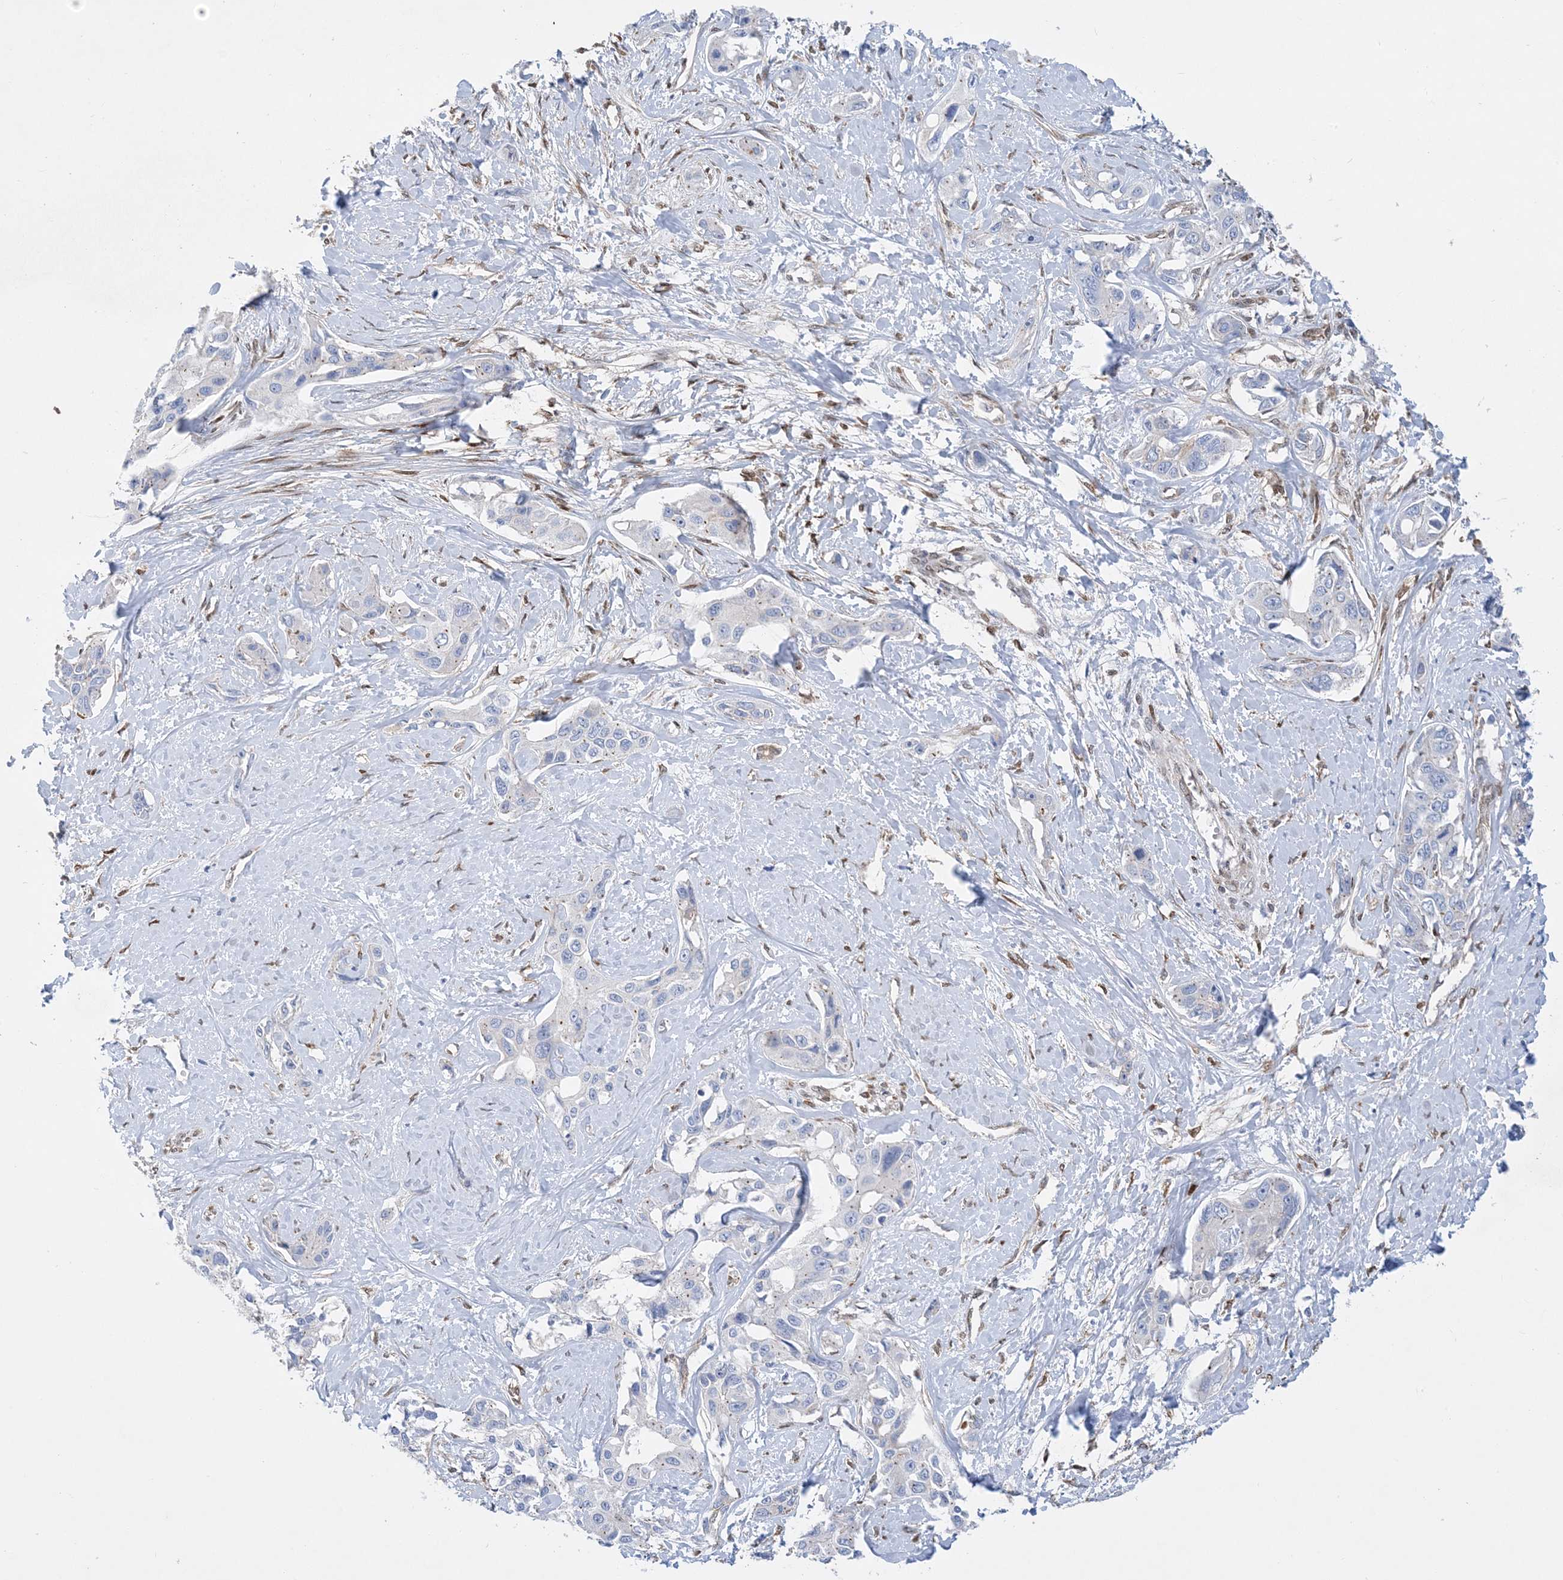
{"staining": {"intensity": "negative", "quantity": "none", "location": "none"}, "tissue": "liver cancer", "cell_type": "Tumor cells", "image_type": "cancer", "snomed": [{"axis": "morphology", "description": "Cholangiocarcinoma"}, {"axis": "topography", "description": "Liver"}], "caption": "Immunohistochemistry (IHC) of human liver cancer reveals no staining in tumor cells.", "gene": "RBMS3", "patient": {"sex": "male", "age": 59}}